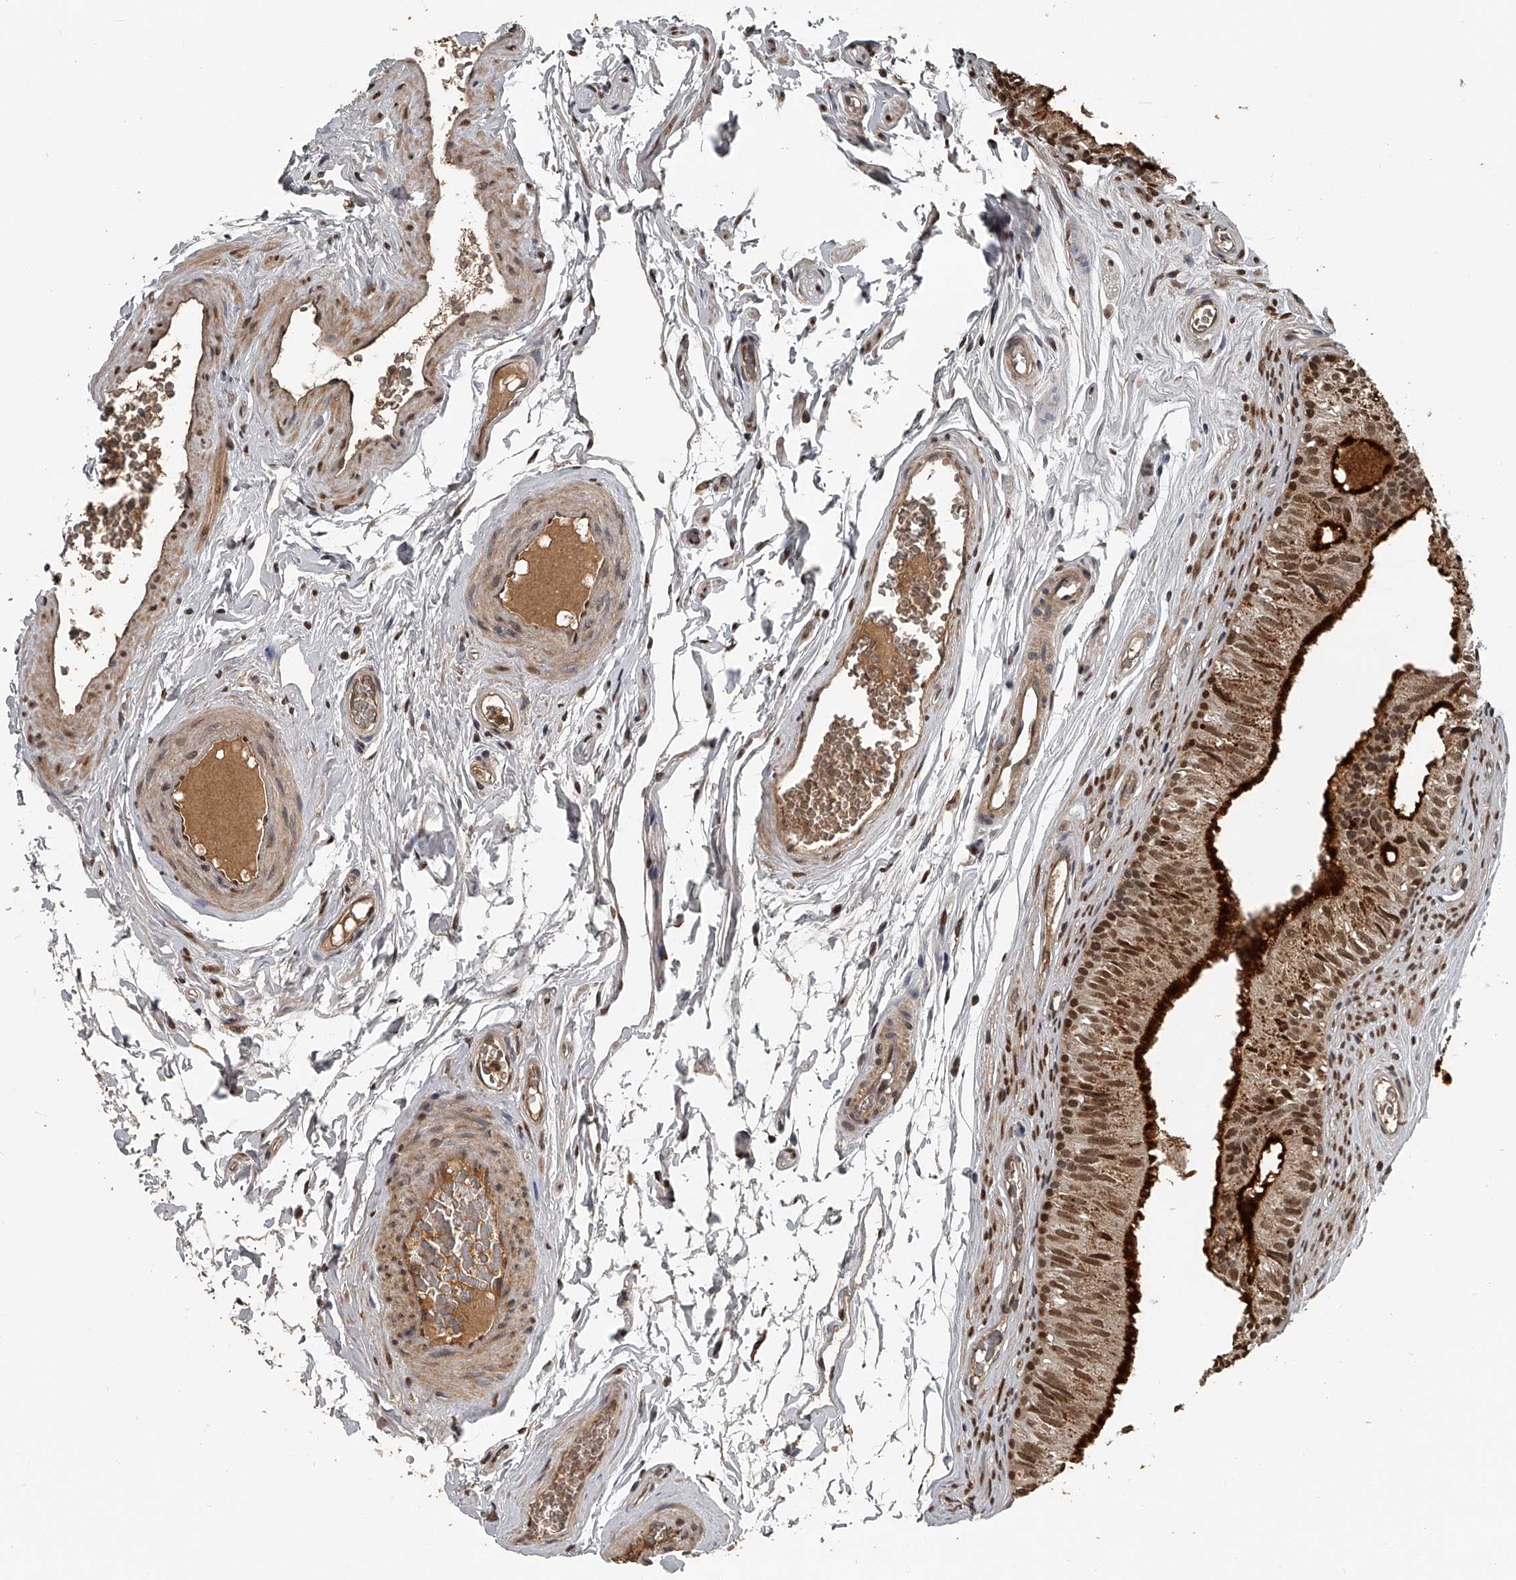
{"staining": {"intensity": "moderate", "quantity": ">75%", "location": "cytoplasmic/membranous,nuclear"}, "tissue": "epididymis", "cell_type": "Glandular cells", "image_type": "normal", "snomed": [{"axis": "morphology", "description": "Normal tissue, NOS"}, {"axis": "topography", "description": "Epididymis"}], "caption": "Protein staining by immunohistochemistry (IHC) displays moderate cytoplasmic/membranous,nuclear expression in approximately >75% of glandular cells in normal epididymis.", "gene": "PLEKHG1", "patient": {"sex": "male", "age": 36}}